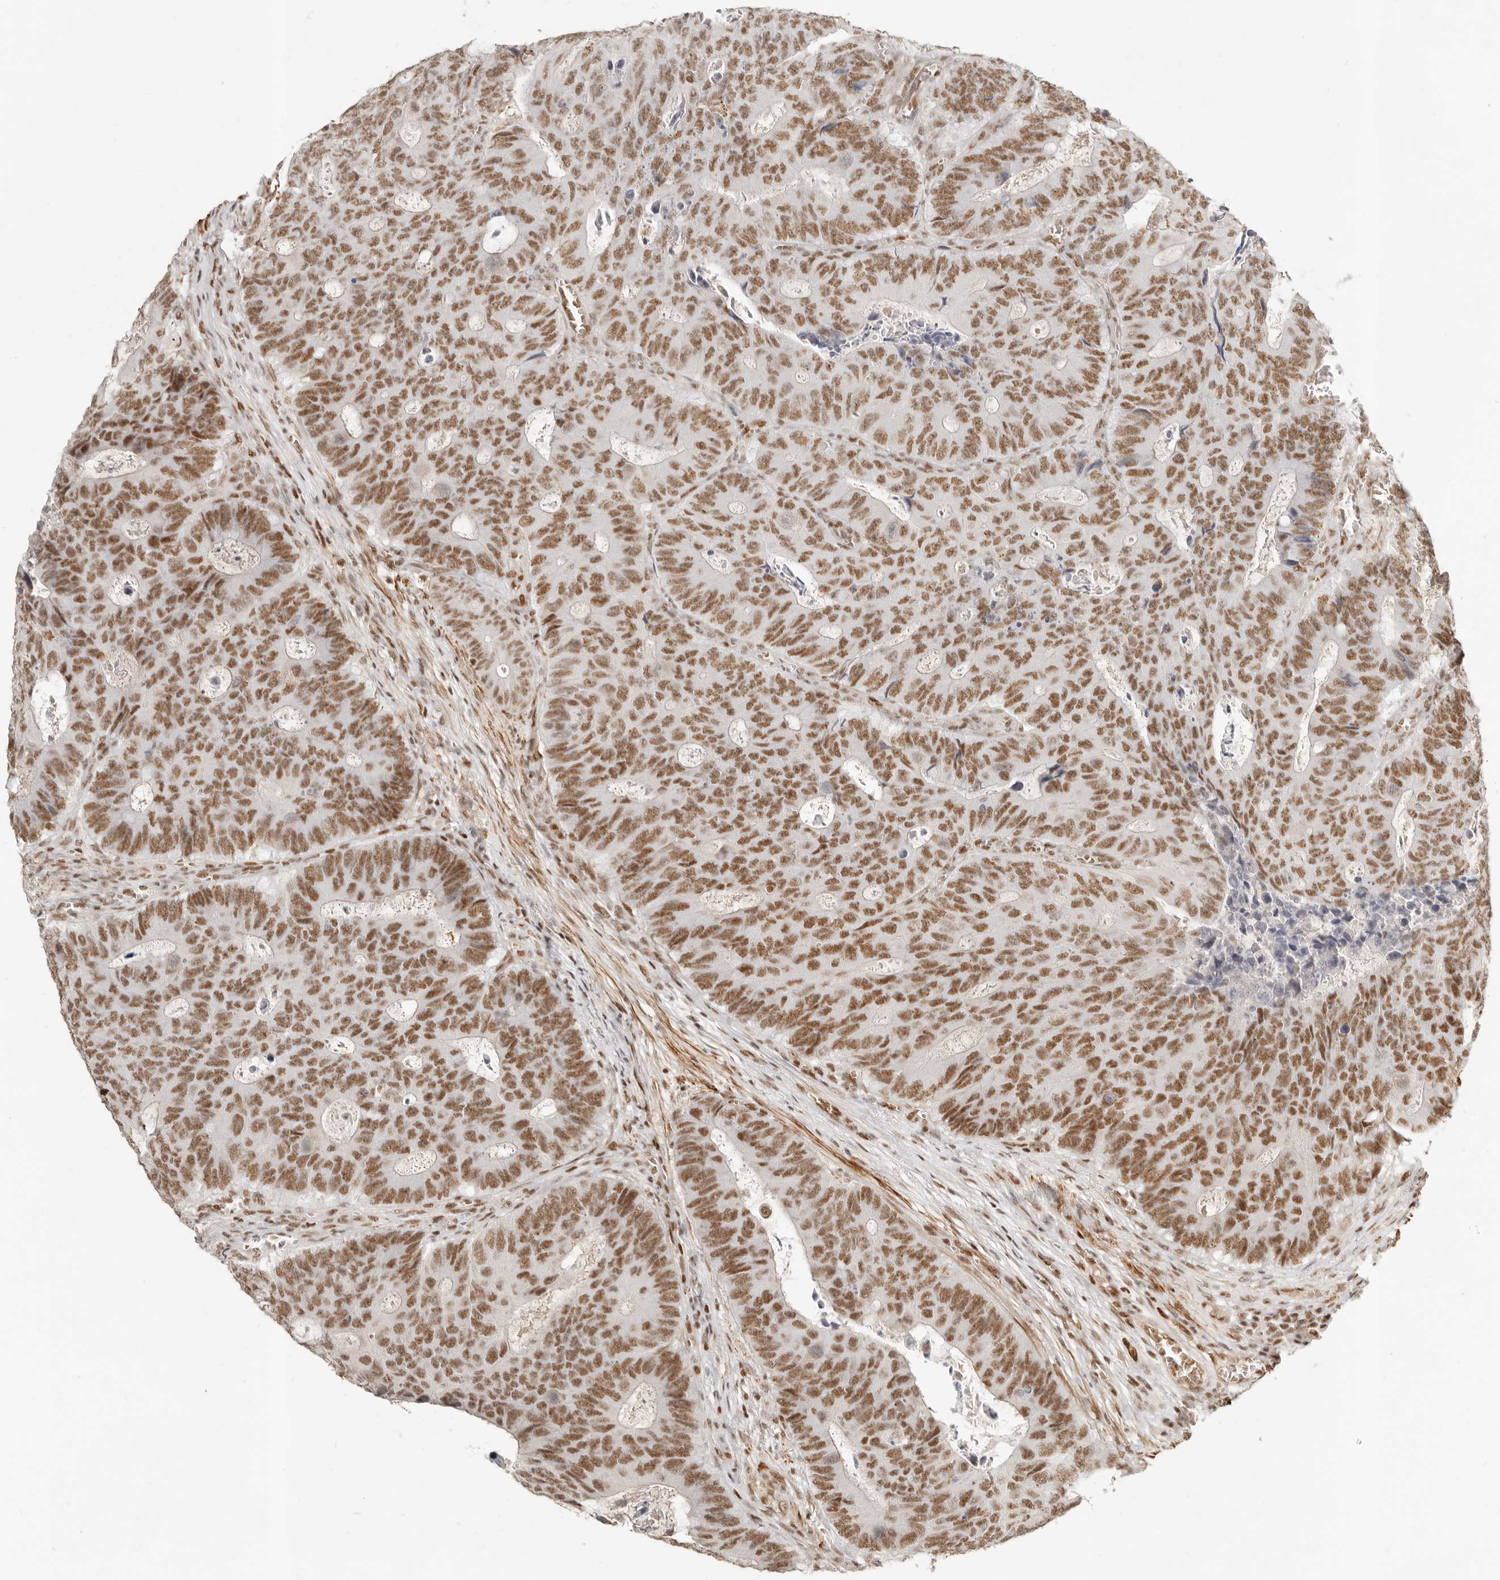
{"staining": {"intensity": "moderate", "quantity": ">75%", "location": "nuclear"}, "tissue": "colorectal cancer", "cell_type": "Tumor cells", "image_type": "cancer", "snomed": [{"axis": "morphology", "description": "Adenocarcinoma, NOS"}, {"axis": "topography", "description": "Colon"}], "caption": "IHC (DAB) staining of colorectal cancer exhibits moderate nuclear protein staining in approximately >75% of tumor cells. The staining was performed using DAB to visualize the protein expression in brown, while the nuclei were stained in blue with hematoxylin (Magnification: 20x).", "gene": "GABPA", "patient": {"sex": "male", "age": 87}}